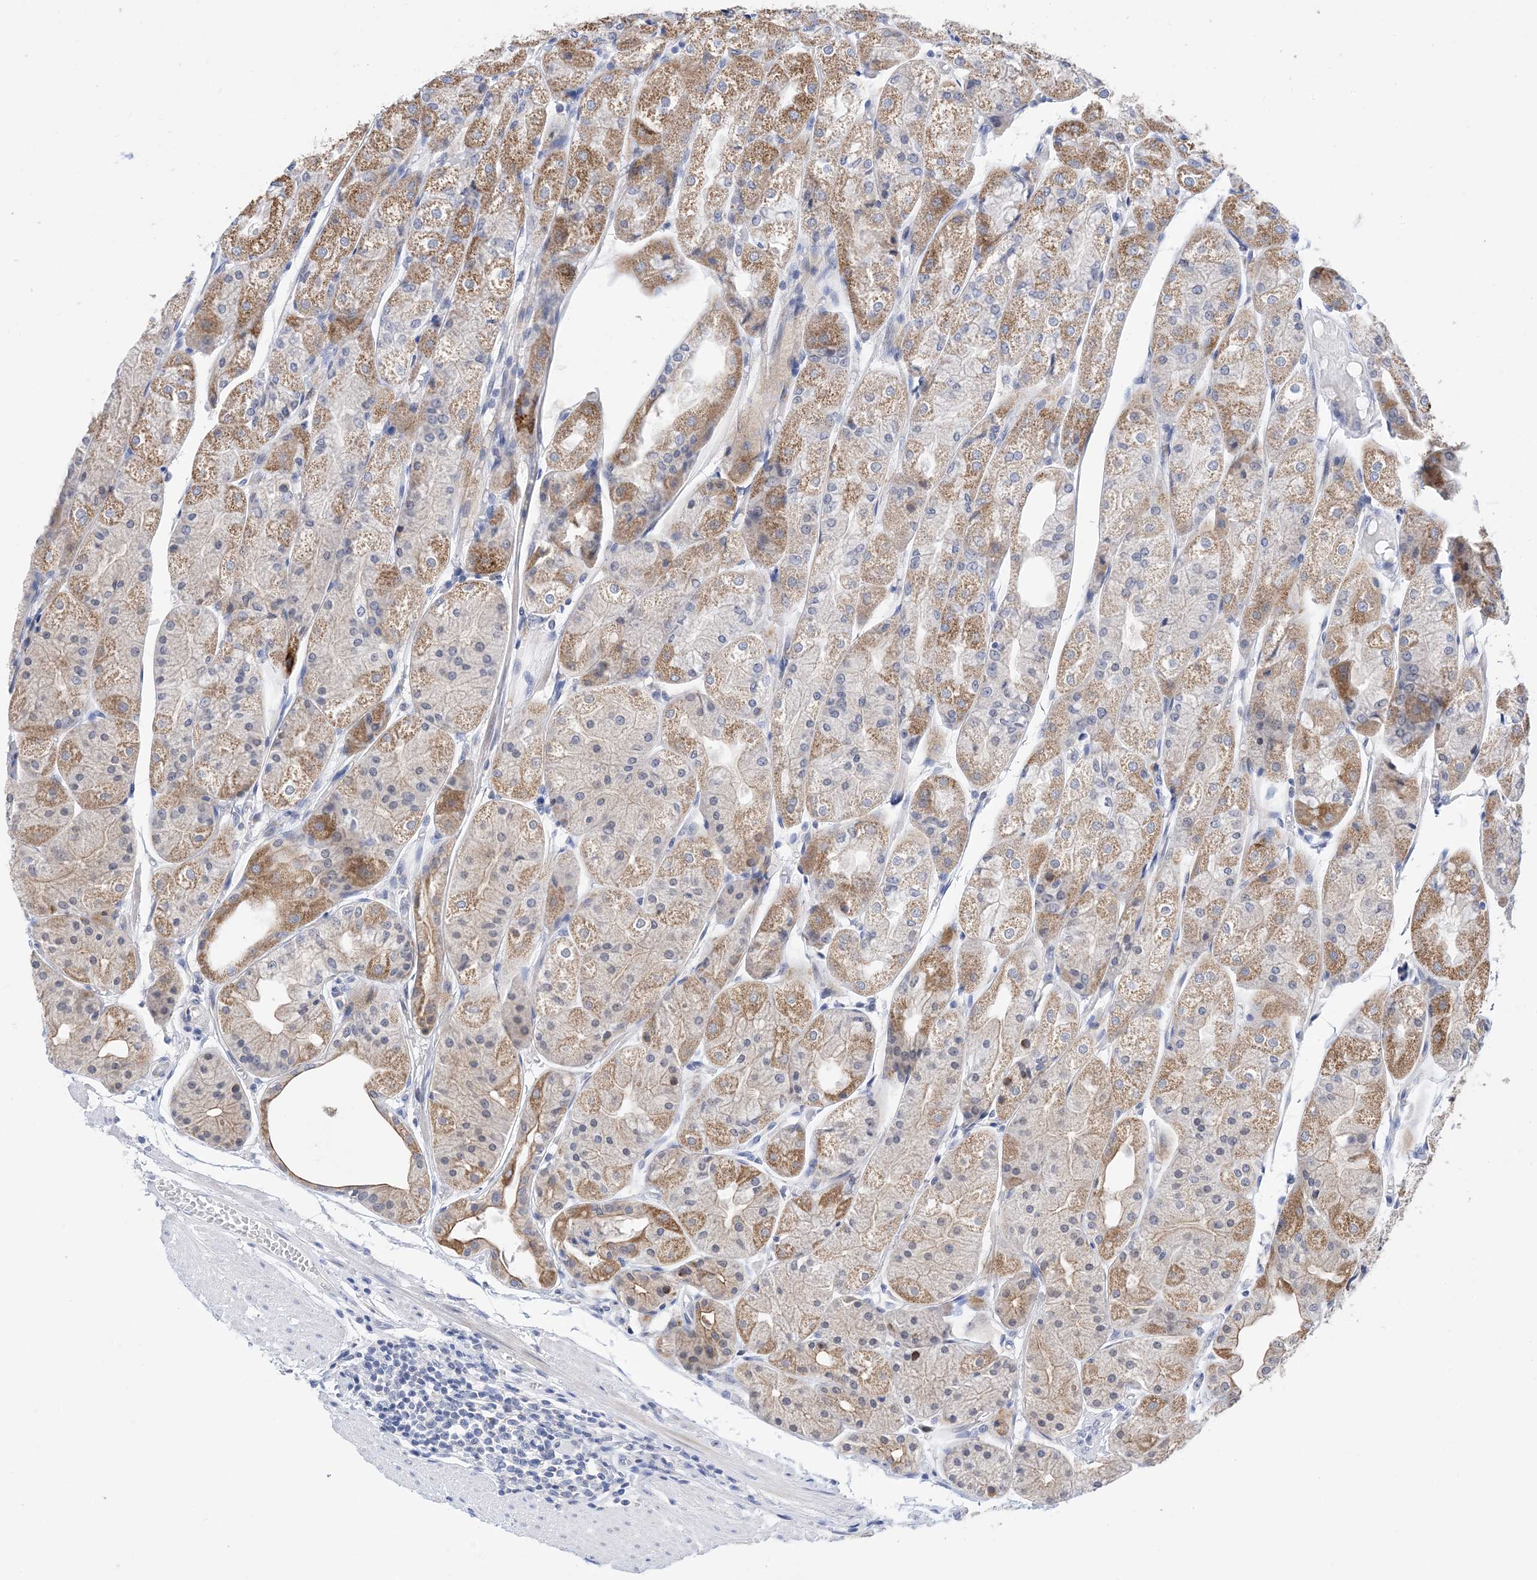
{"staining": {"intensity": "strong", "quantity": "25%-75%", "location": "cytoplasmic/membranous"}, "tissue": "stomach", "cell_type": "Glandular cells", "image_type": "normal", "snomed": [{"axis": "morphology", "description": "Normal tissue, NOS"}, {"axis": "topography", "description": "Stomach, upper"}], "caption": "Immunohistochemical staining of unremarkable stomach shows high levels of strong cytoplasmic/membranous staining in about 25%-75% of glandular cells.", "gene": "PLK4", "patient": {"sex": "male", "age": 72}}